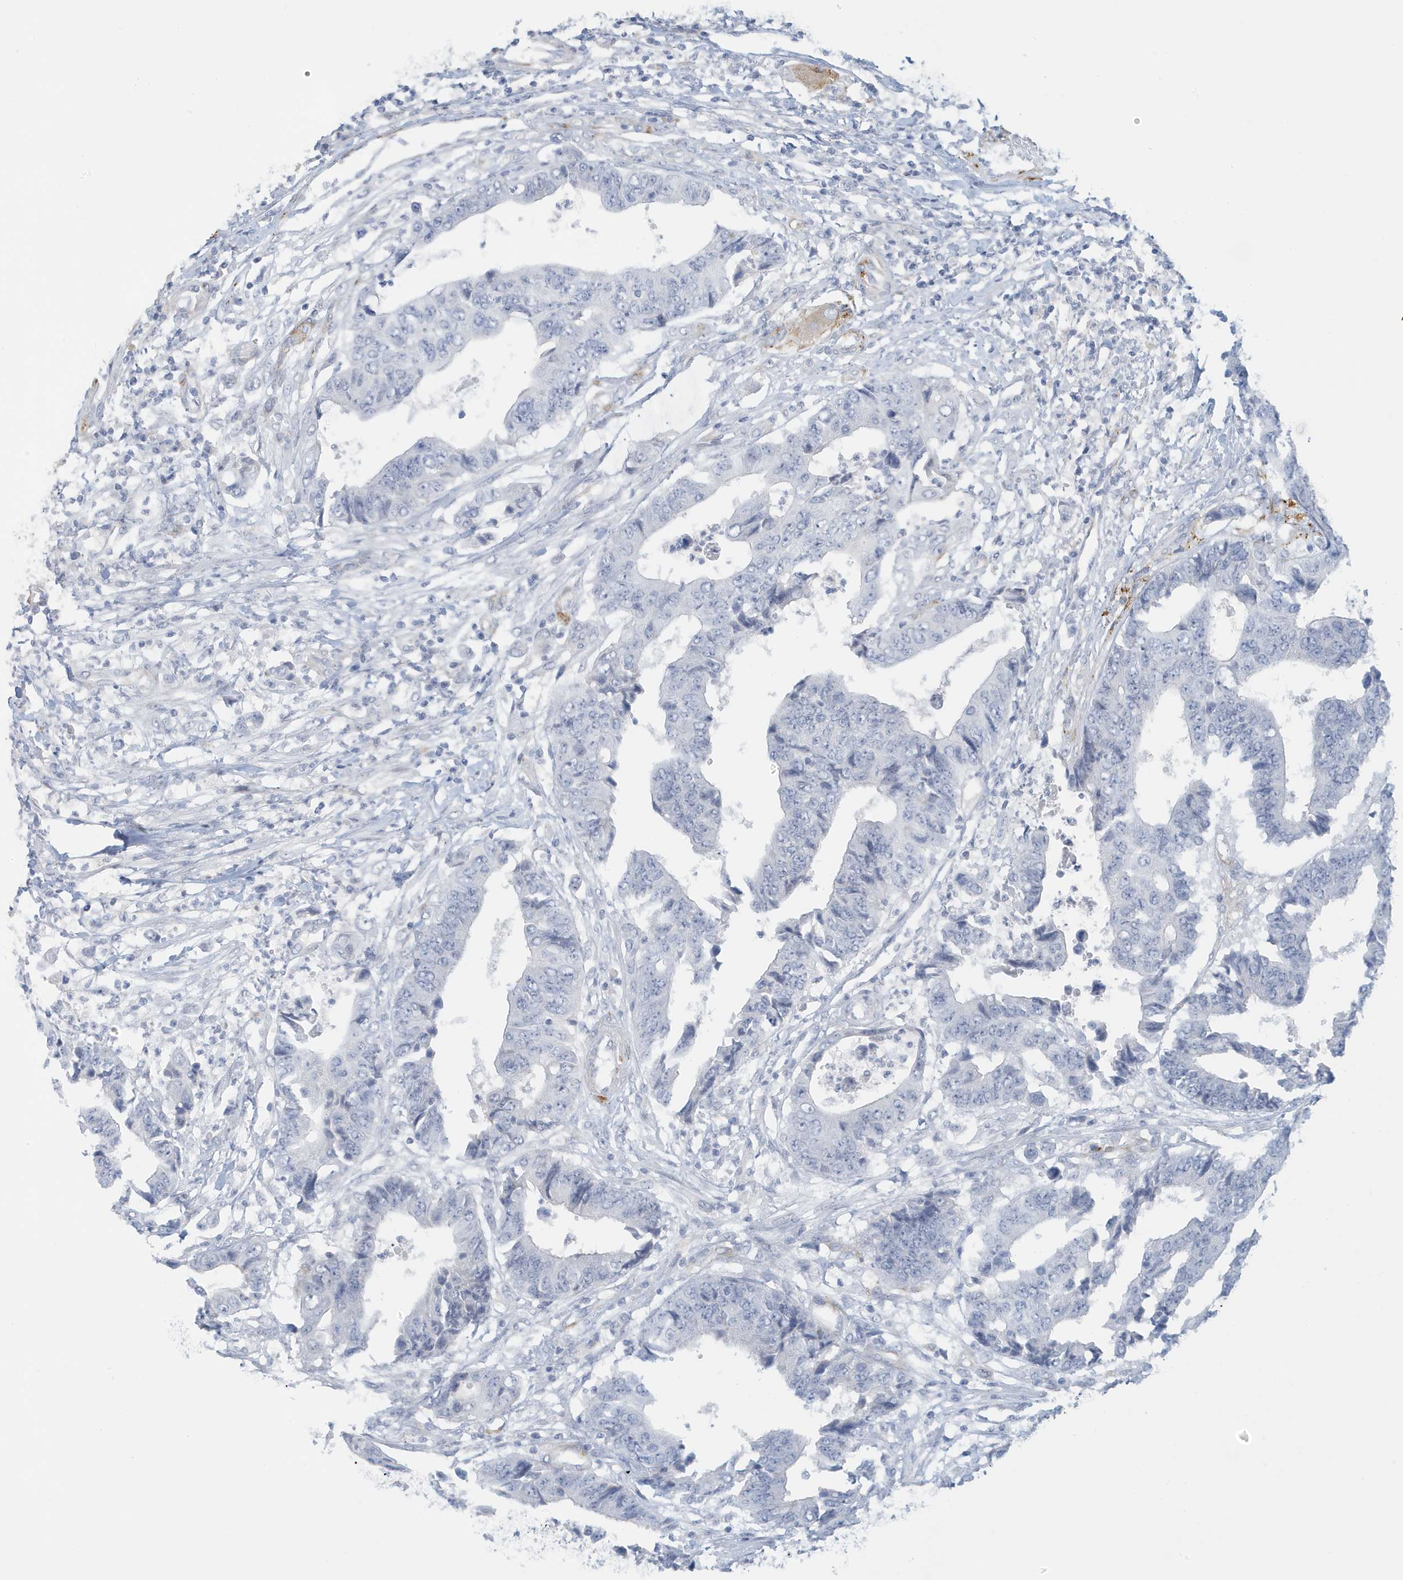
{"staining": {"intensity": "negative", "quantity": "none", "location": "none"}, "tissue": "colorectal cancer", "cell_type": "Tumor cells", "image_type": "cancer", "snomed": [{"axis": "morphology", "description": "Adenocarcinoma, NOS"}, {"axis": "topography", "description": "Rectum"}], "caption": "Human colorectal cancer stained for a protein using IHC displays no positivity in tumor cells.", "gene": "PERM1", "patient": {"sex": "male", "age": 84}}